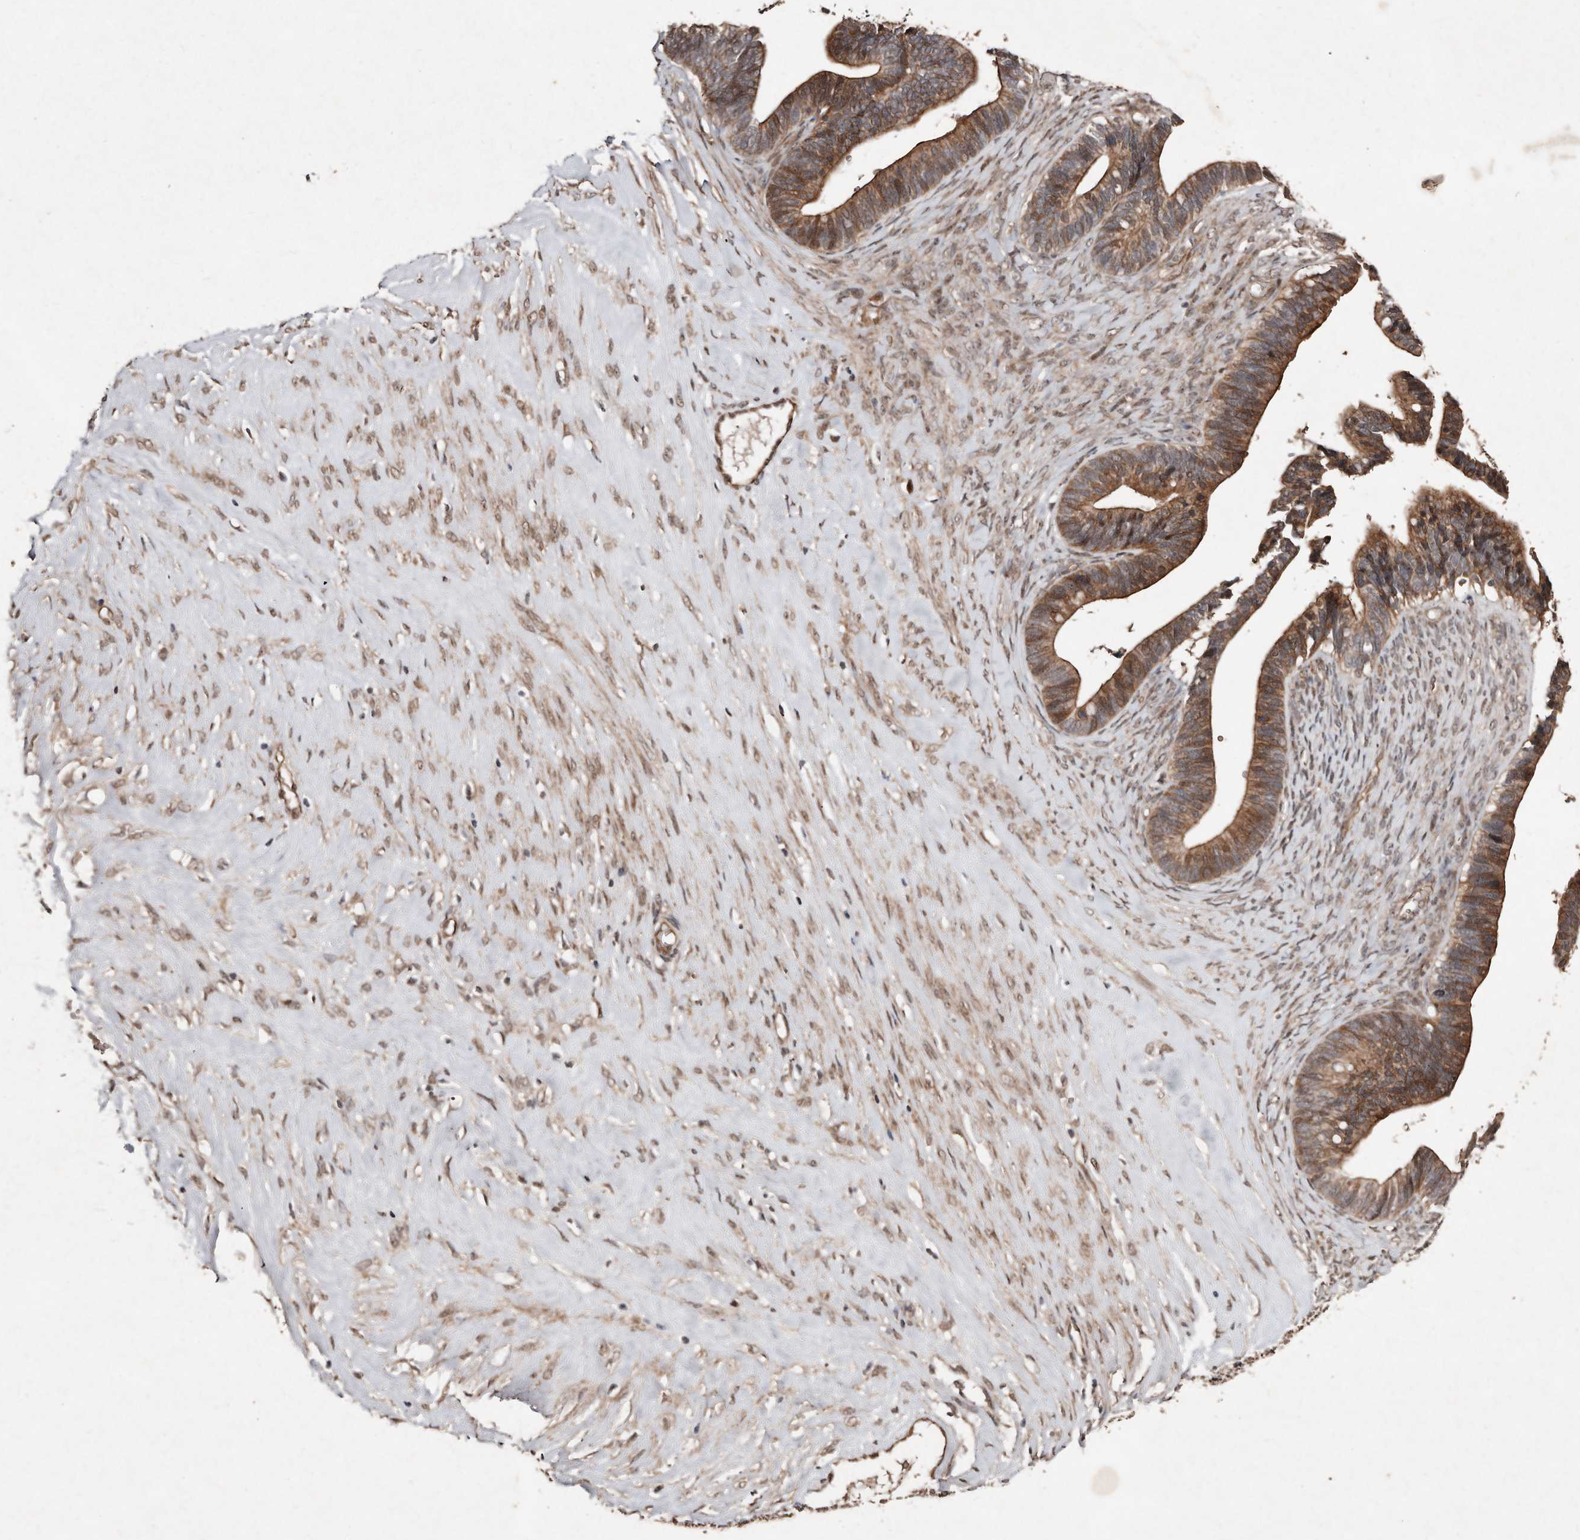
{"staining": {"intensity": "strong", "quantity": ">75%", "location": "cytoplasmic/membranous"}, "tissue": "ovarian cancer", "cell_type": "Tumor cells", "image_type": "cancer", "snomed": [{"axis": "morphology", "description": "Cystadenocarcinoma, serous, NOS"}, {"axis": "topography", "description": "Ovary"}], "caption": "Immunohistochemistry (IHC) image of serous cystadenocarcinoma (ovarian) stained for a protein (brown), which reveals high levels of strong cytoplasmic/membranous positivity in about >75% of tumor cells.", "gene": "DIP2C", "patient": {"sex": "female", "age": 56}}